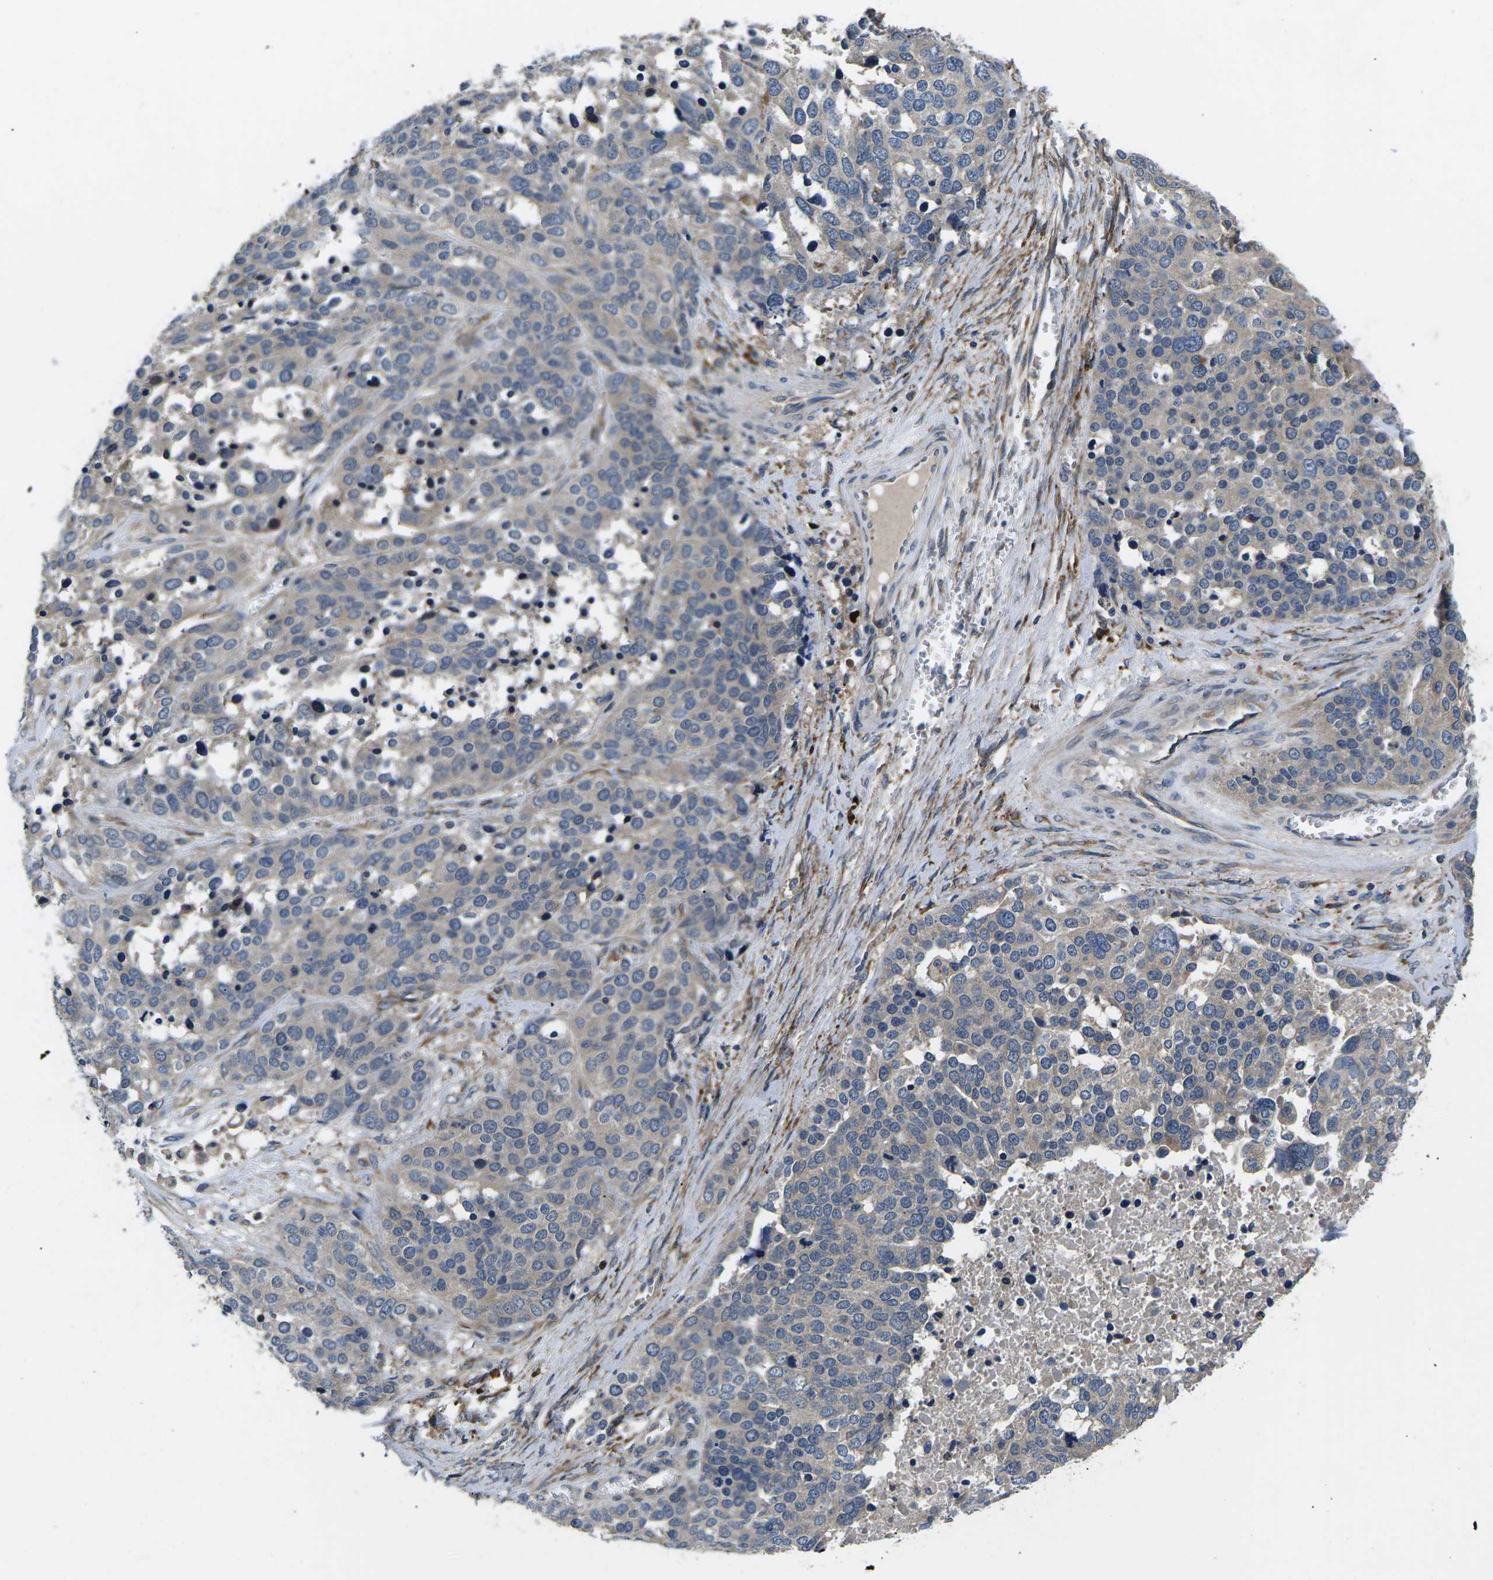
{"staining": {"intensity": "negative", "quantity": "none", "location": "none"}, "tissue": "ovarian cancer", "cell_type": "Tumor cells", "image_type": "cancer", "snomed": [{"axis": "morphology", "description": "Cystadenocarcinoma, serous, NOS"}, {"axis": "topography", "description": "Ovary"}], "caption": "Immunohistochemistry (IHC) of ovarian serous cystadenocarcinoma demonstrates no staining in tumor cells.", "gene": "PLCE1", "patient": {"sex": "female", "age": 44}}